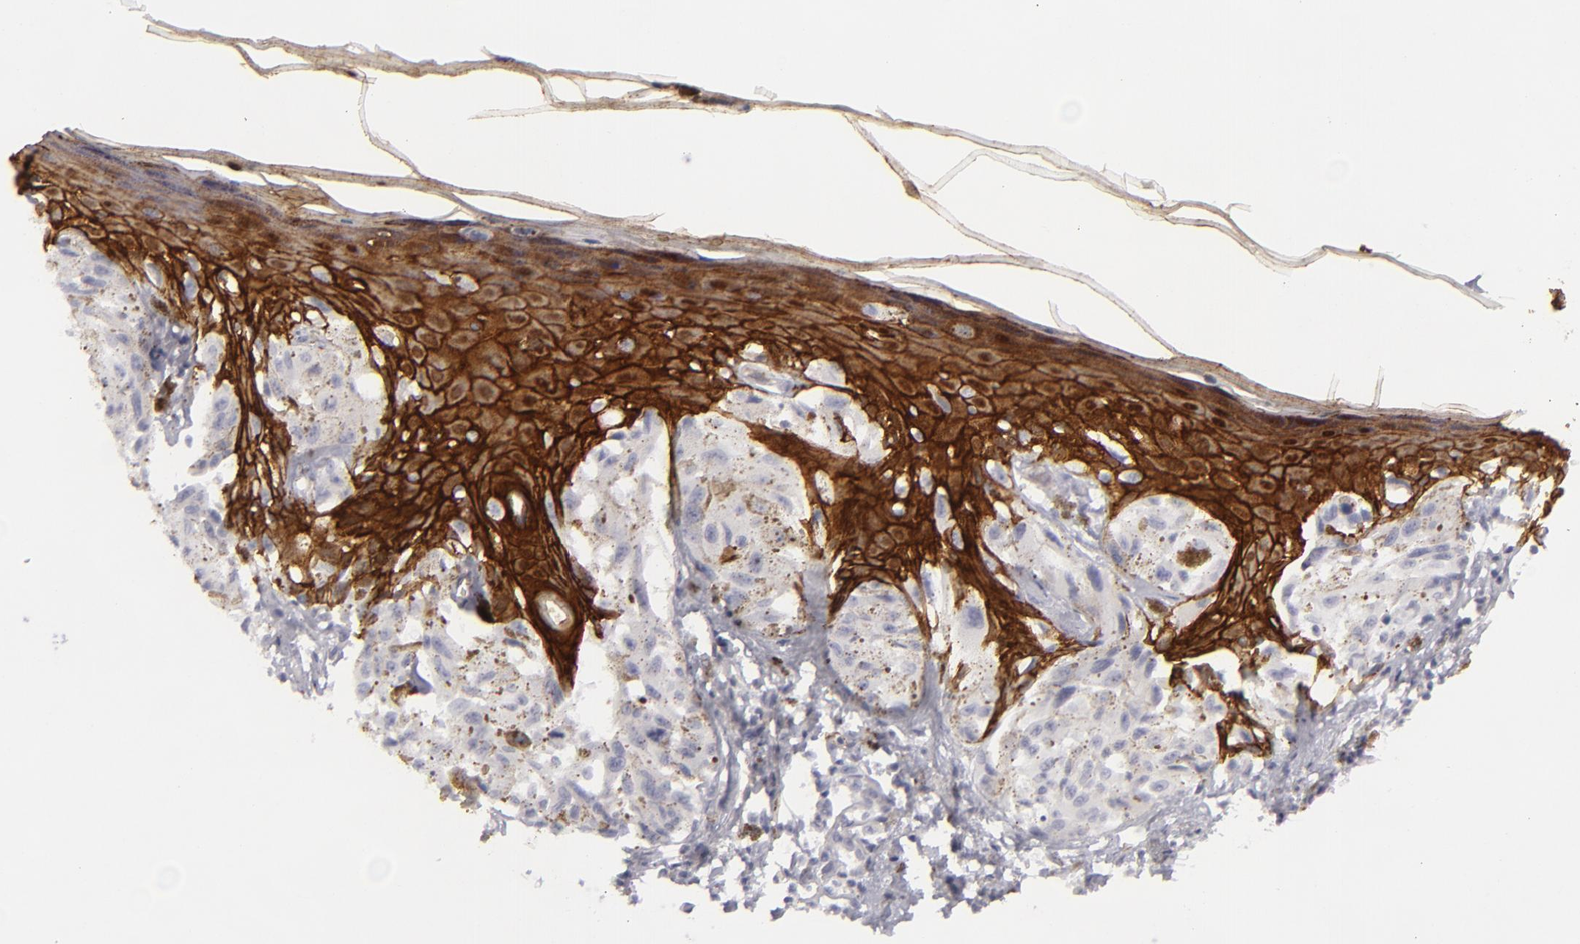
{"staining": {"intensity": "negative", "quantity": "none", "location": "none"}, "tissue": "melanoma", "cell_type": "Tumor cells", "image_type": "cancer", "snomed": [{"axis": "morphology", "description": "Malignant melanoma, NOS"}, {"axis": "topography", "description": "Skin"}], "caption": "High power microscopy micrograph of an immunohistochemistry photomicrograph of malignant melanoma, revealing no significant staining in tumor cells.", "gene": "JUP", "patient": {"sex": "female", "age": 72}}